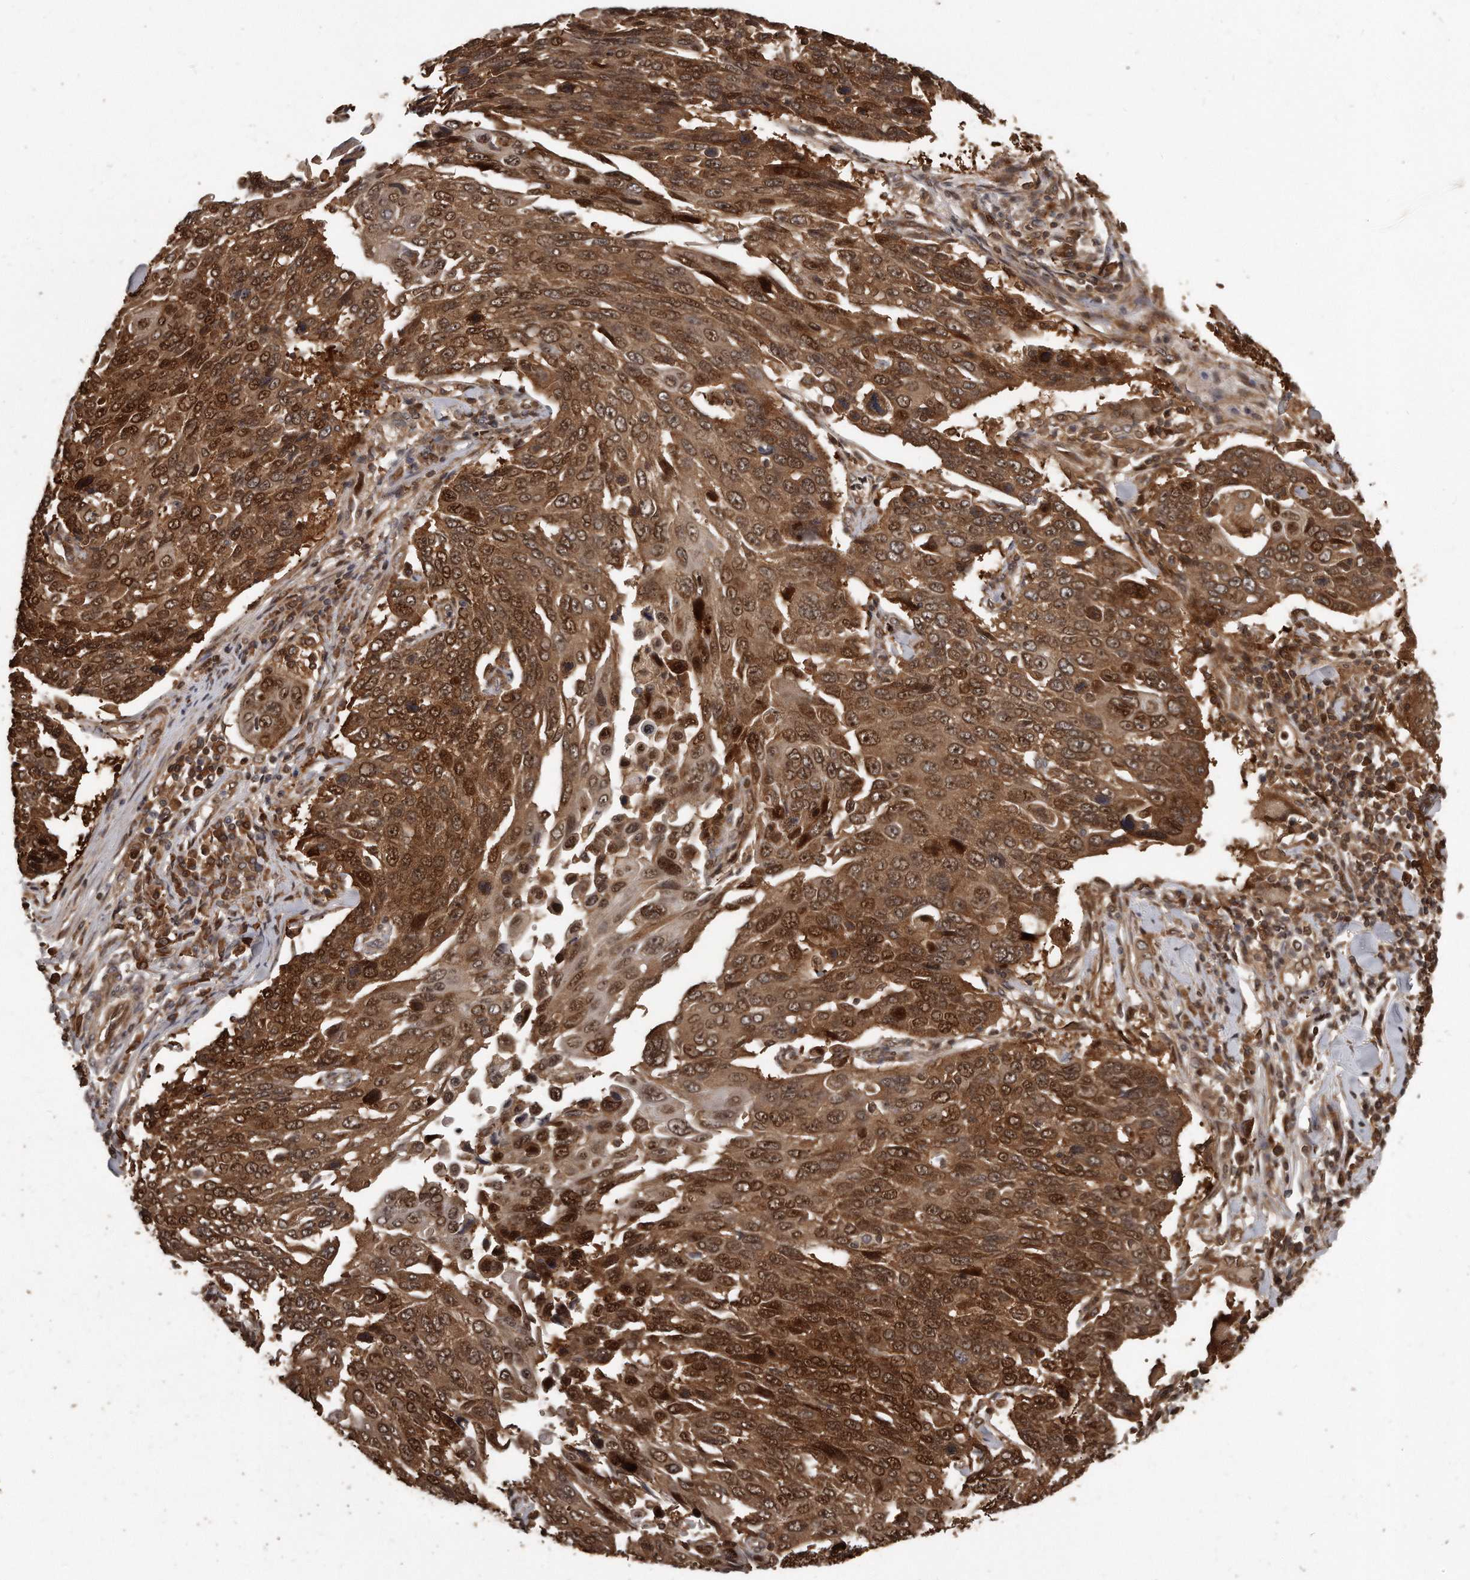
{"staining": {"intensity": "strong", "quantity": ">75%", "location": "cytoplasmic/membranous,nuclear"}, "tissue": "lung cancer", "cell_type": "Tumor cells", "image_type": "cancer", "snomed": [{"axis": "morphology", "description": "Squamous cell carcinoma, NOS"}, {"axis": "topography", "description": "Lung"}], "caption": "Immunohistochemical staining of squamous cell carcinoma (lung) displays high levels of strong cytoplasmic/membranous and nuclear positivity in approximately >75% of tumor cells.", "gene": "GCH1", "patient": {"sex": "male", "age": 66}}